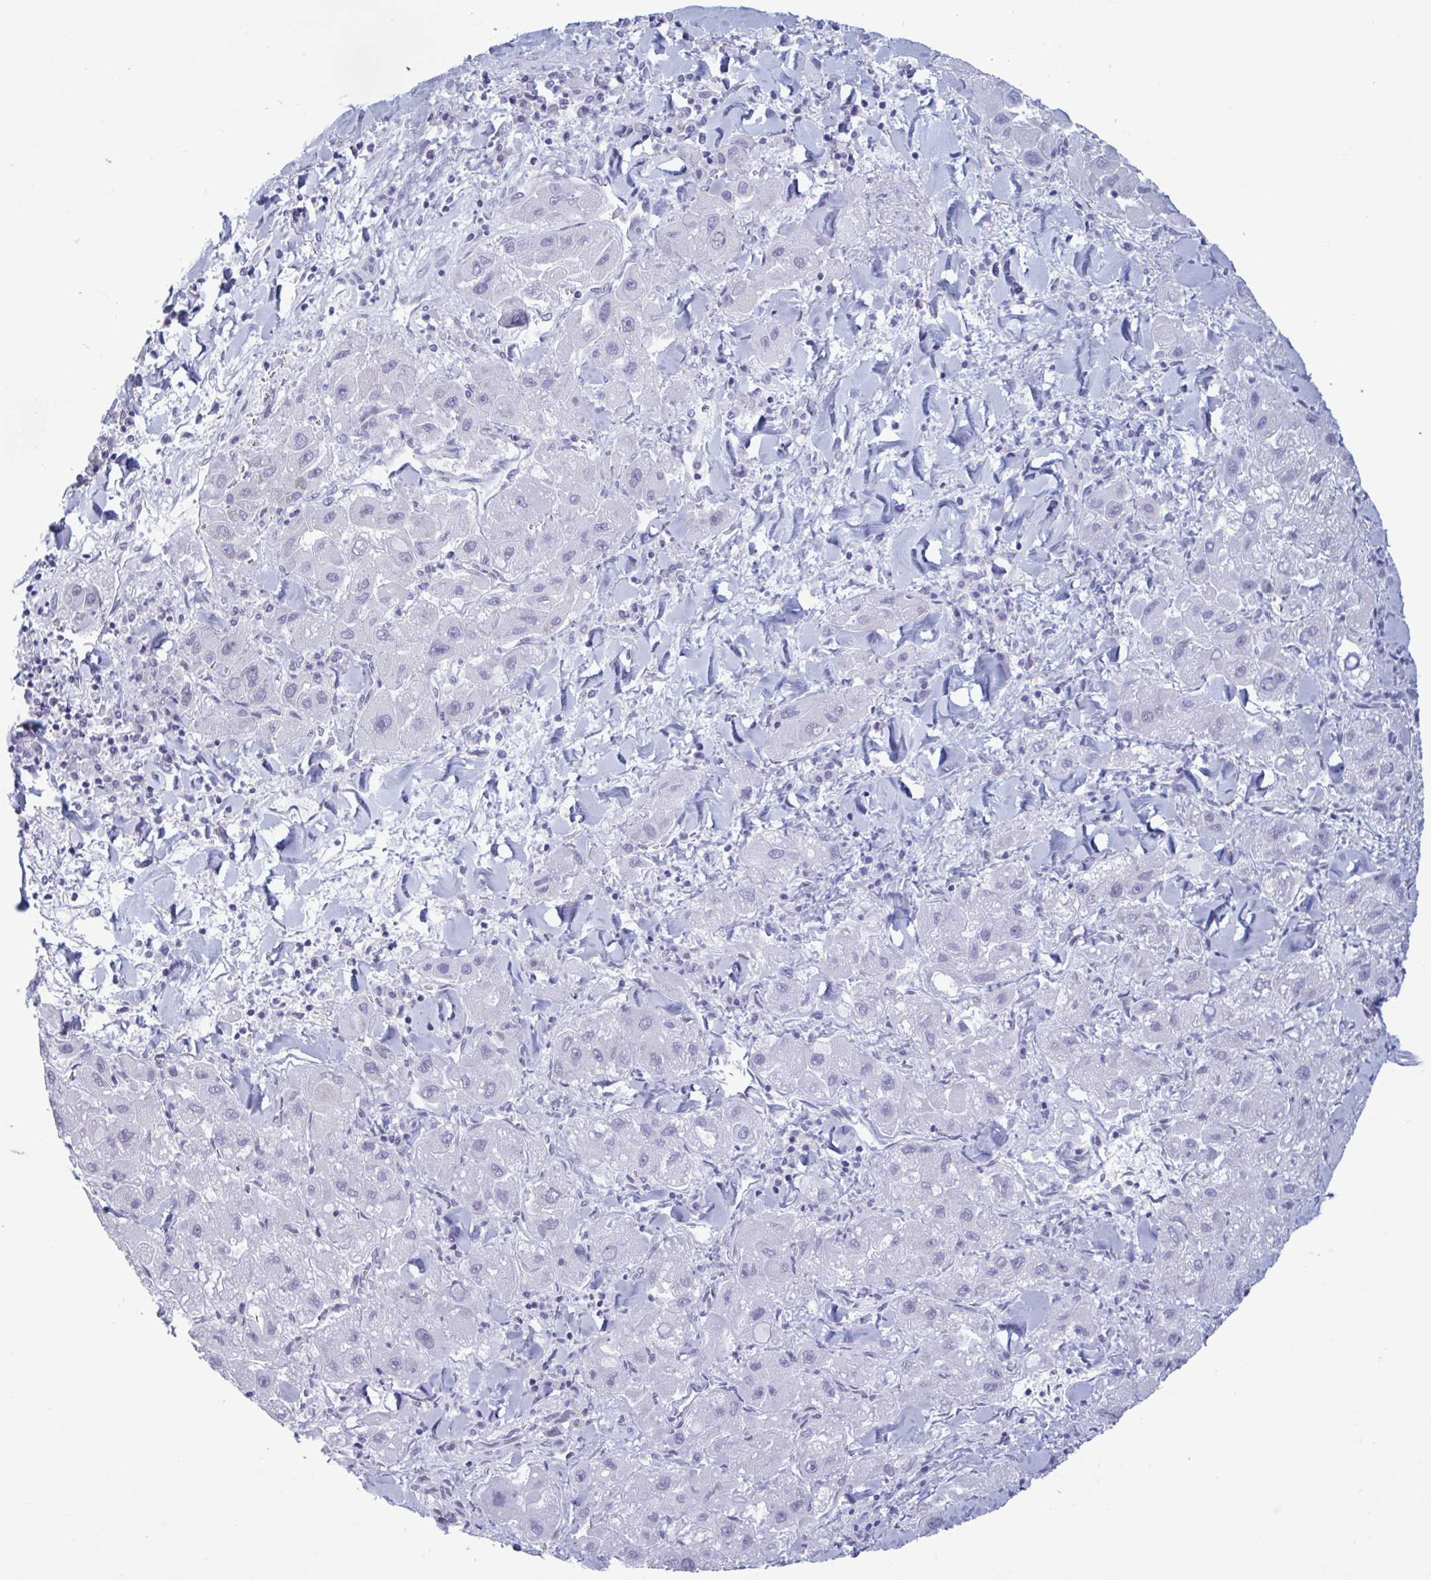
{"staining": {"intensity": "negative", "quantity": "none", "location": "none"}, "tissue": "liver cancer", "cell_type": "Tumor cells", "image_type": "cancer", "snomed": [{"axis": "morphology", "description": "Carcinoma, Hepatocellular, NOS"}, {"axis": "topography", "description": "Liver"}], "caption": "Human liver hepatocellular carcinoma stained for a protein using immunohistochemistry reveals no staining in tumor cells.", "gene": "MSMB", "patient": {"sex": "male", "age": 24}}